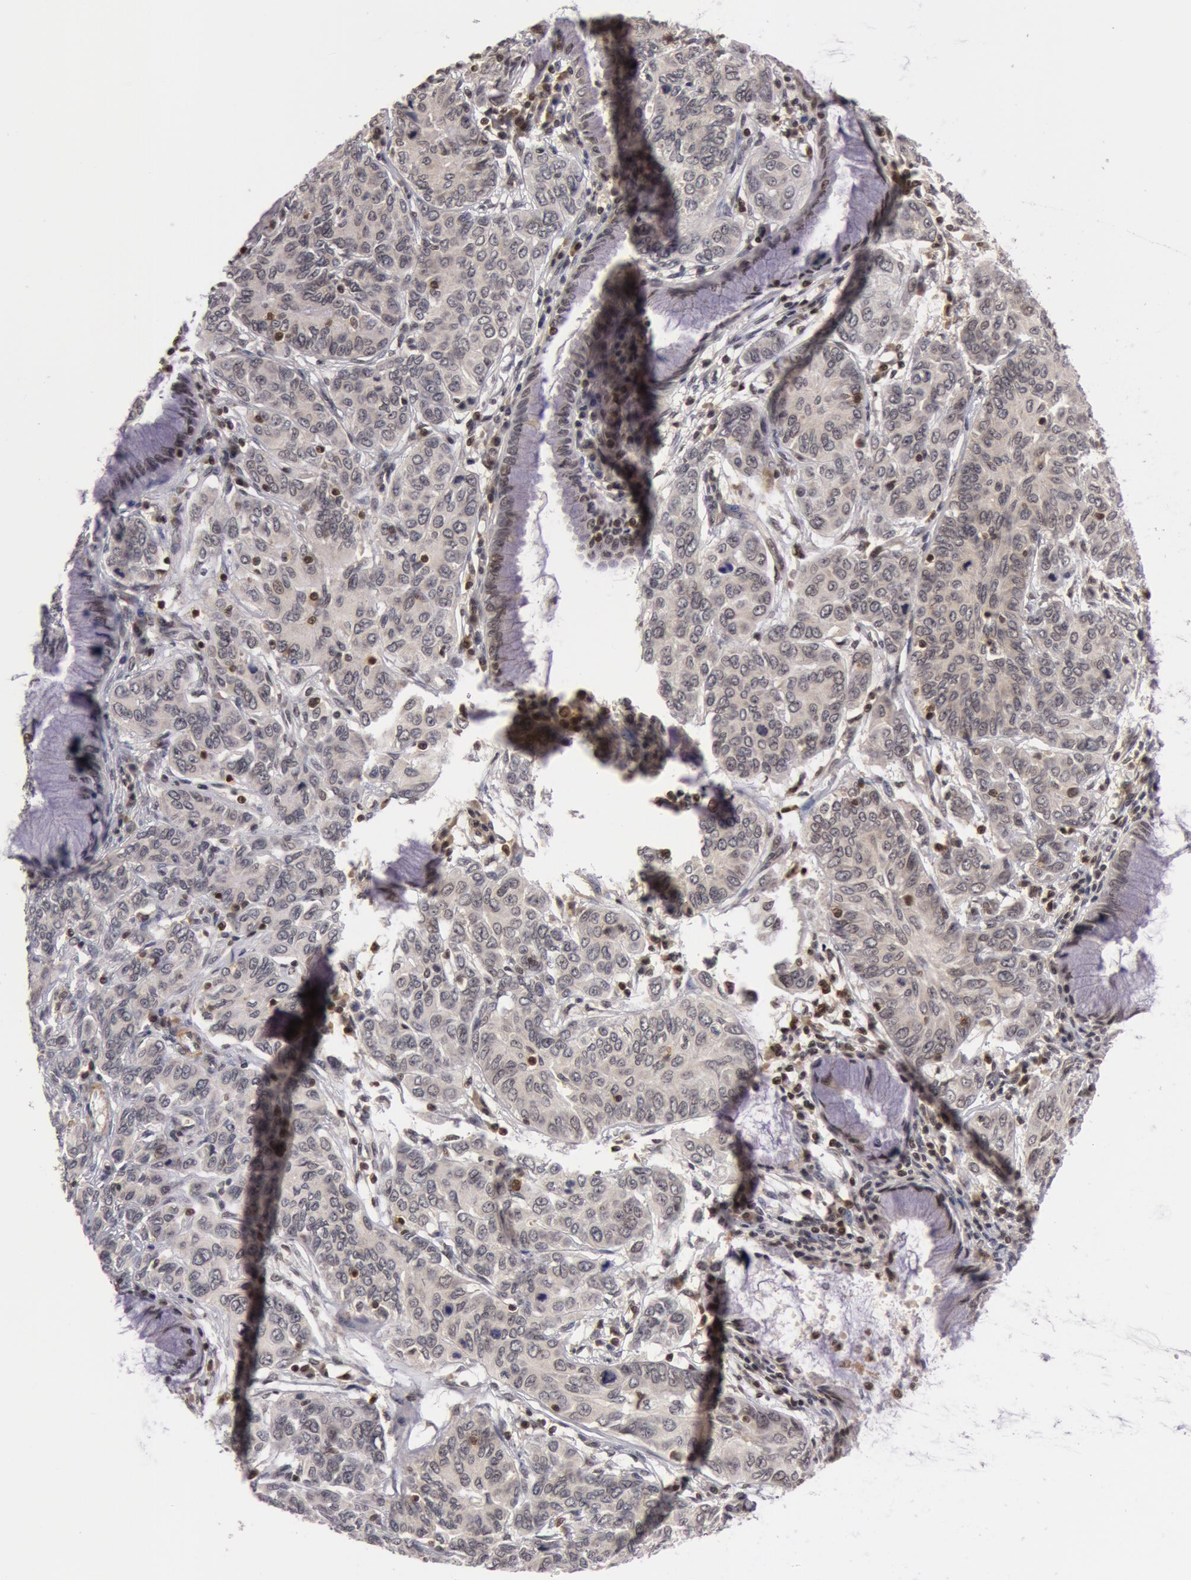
{"staining": {"intensity": "negative", "quantity": "none", "location": "none"}, "tissue": "cervical cancer", "cell_type": "Tumor cells", "image_type": "cancer", "snomed": [{"axis": "morphology", "description": "Squamous cell carcinoma, NOS"}, {"axis": "topography", "description": "Cervix"}], "caption": "A histopathology image of human cervical cancer is negative for staining in tumor cells.", "gene": "ZNF350", "patient": {"sex": "female", "age": 38}}